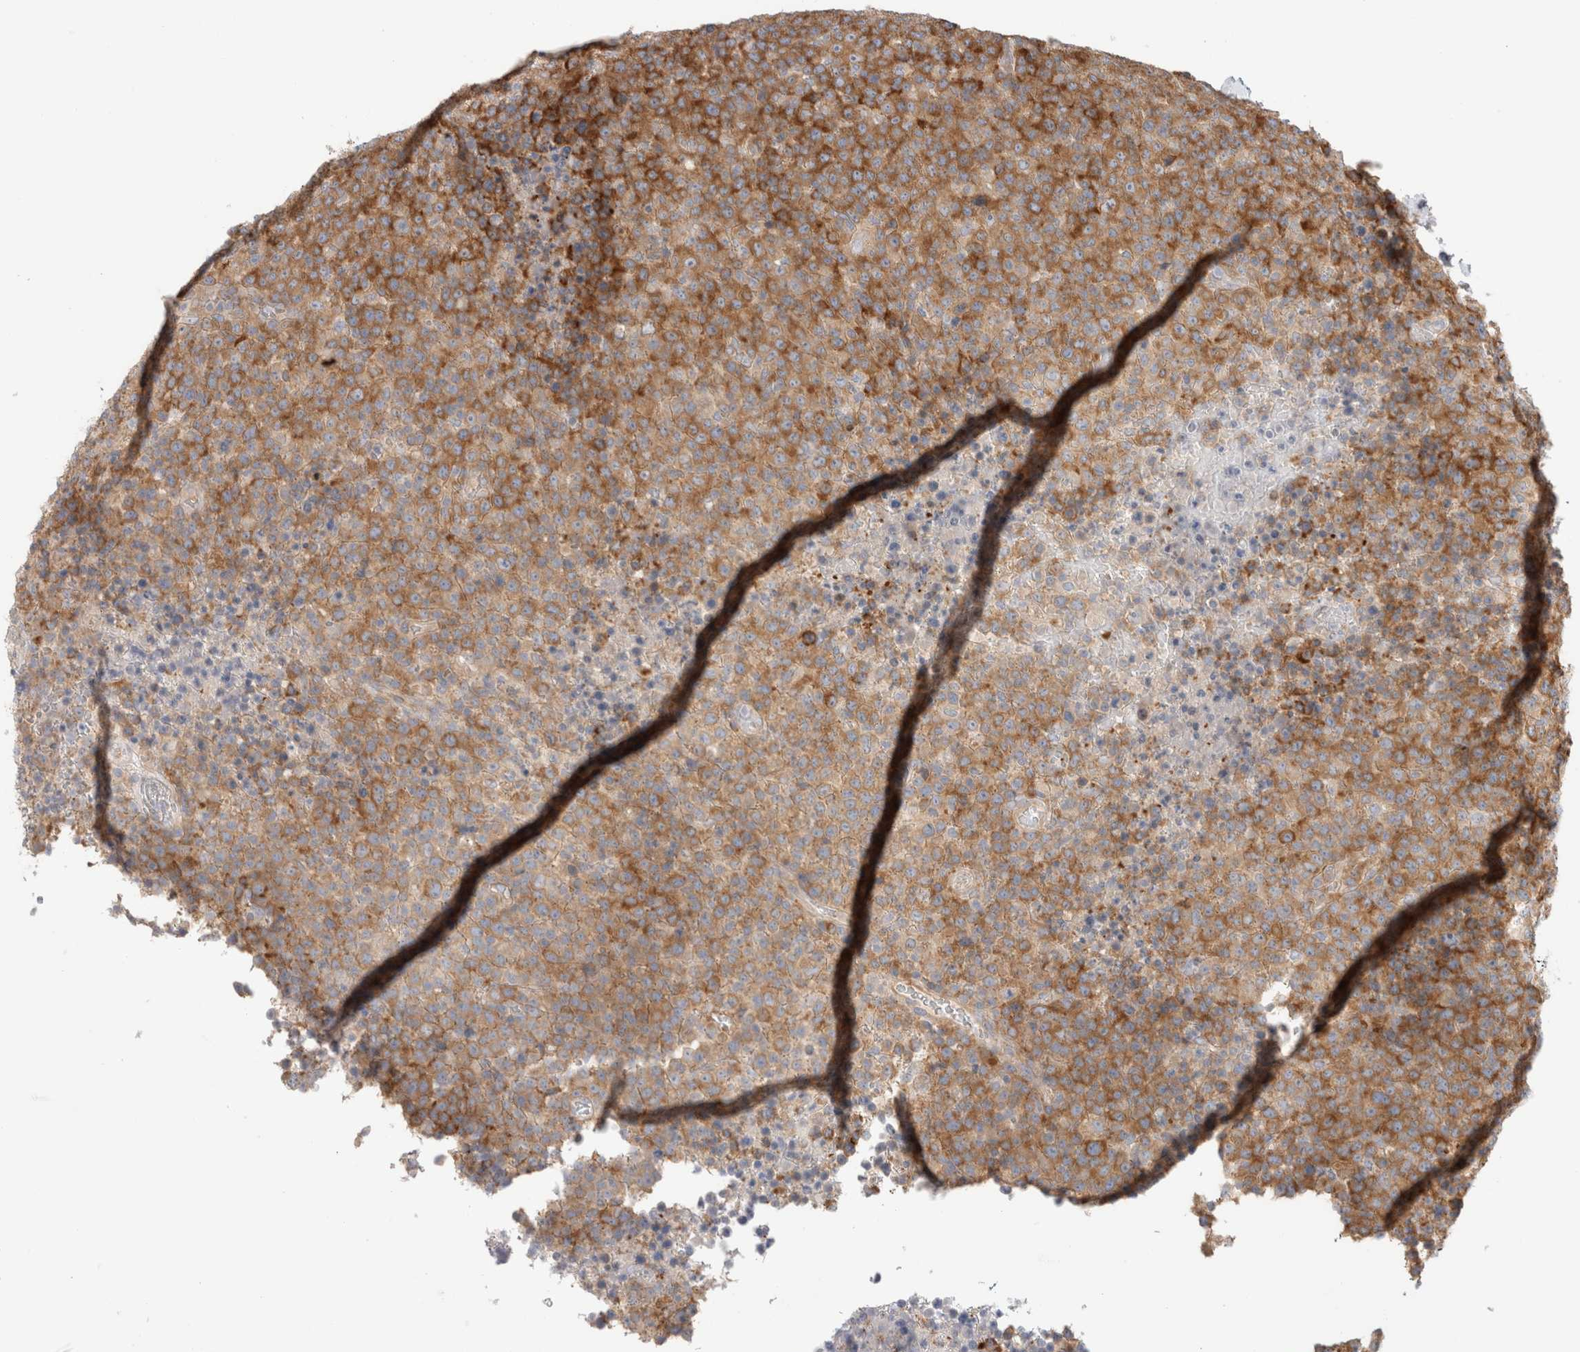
{"staining": {"intensity": "moderate", "quantity": ">75%", "location": "cytoplasmic/membranous"}, "tissue": "lymphoma", "cell_type": "Tumor cells", "image_type": "cancer", "snomed": [{"axis": "morphology", "description": "Malignant lymphoma, non-Hodgkin's type, High grade"}, {"axis": "topography", "description": "Lymph node"}], "caption": "IHC image of neoplastic tissue: high-grade malignant lymphoma, non-Hodgkin's type stained using IHC reveals medium levels of moderate protein expression localized specifically in the cytoplasmic/membranous of tumor cells, appearing as a cytoplasmic/membranous brown color.", "gene": "ZNF23", "patient": {"sex": "male", "age": 13}}